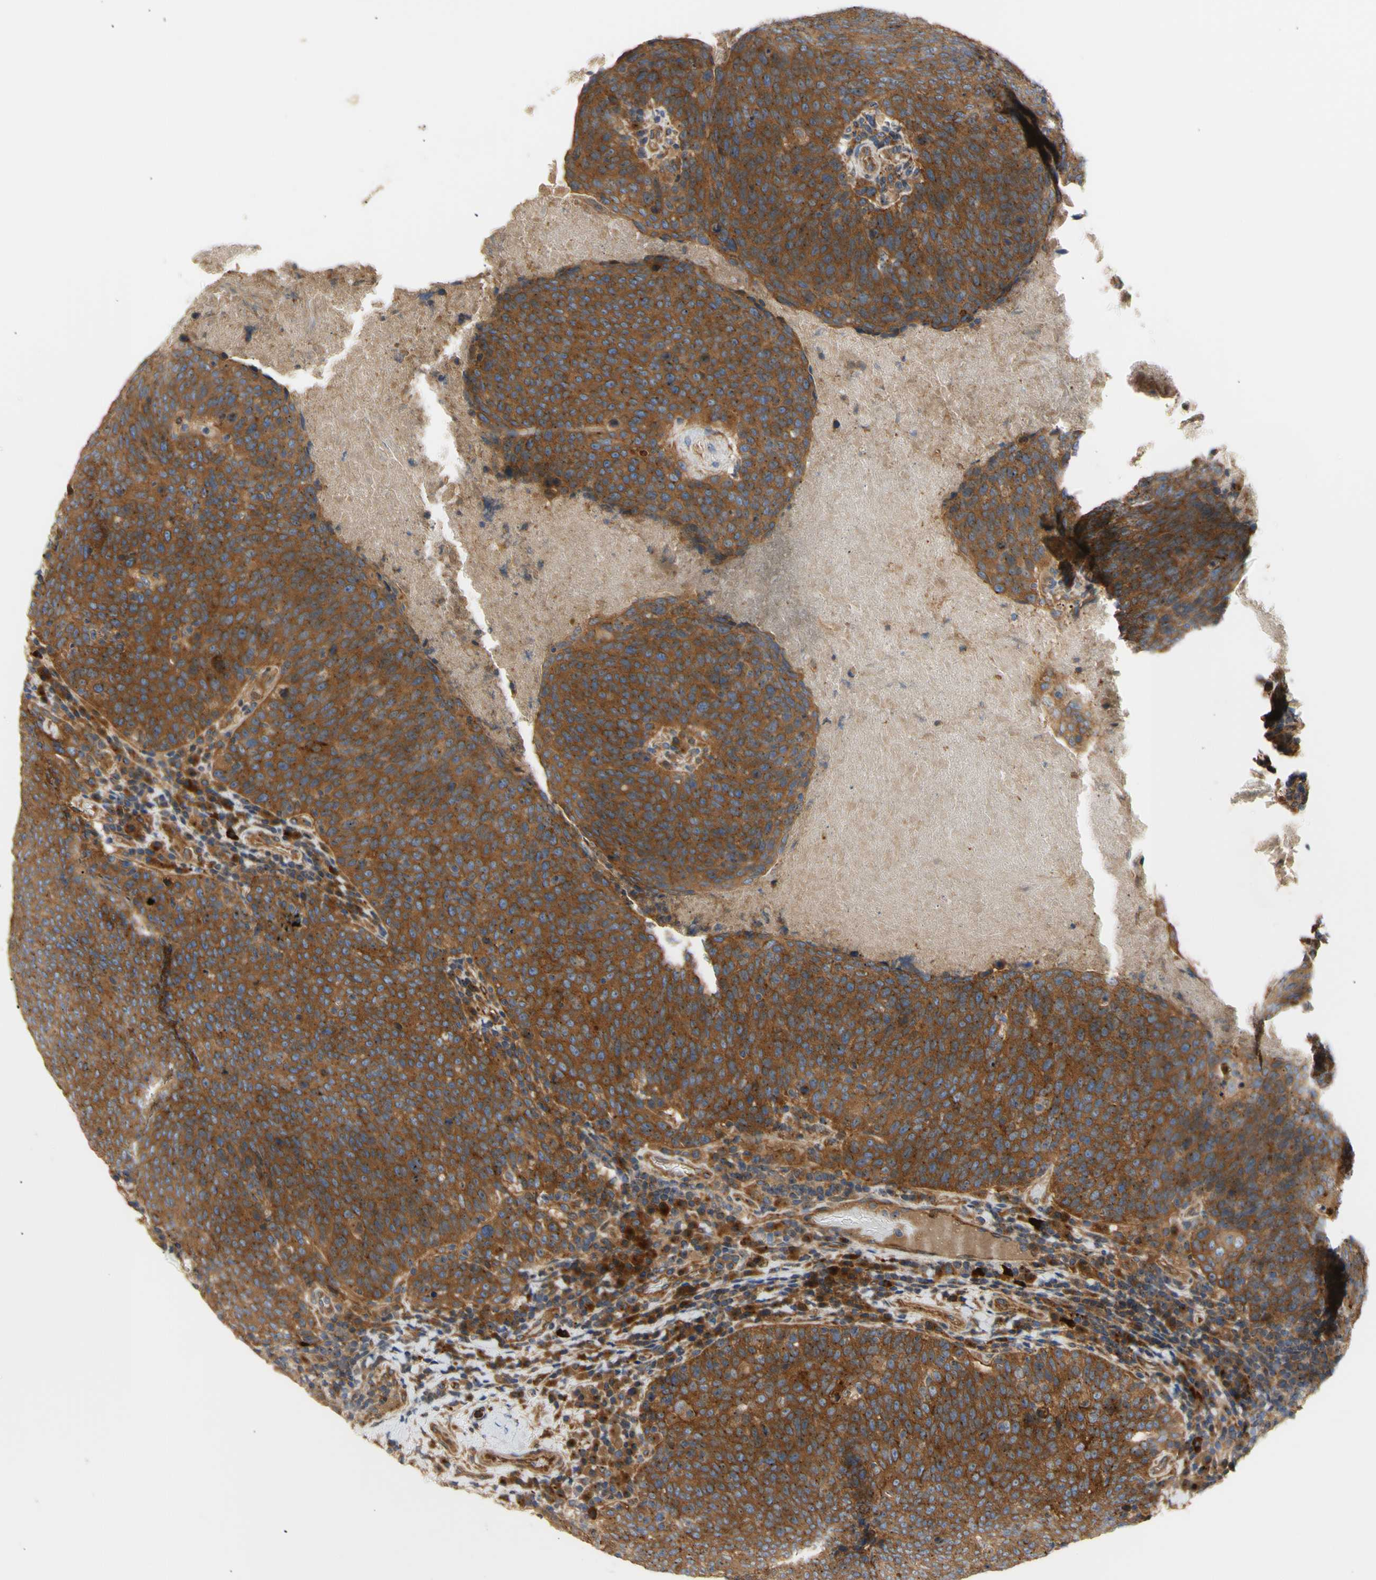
{"staining": {"intensity": "strong", "quantity": ">75%", "location": "cytoplasmic/membranous"}, "tissue": "head and neck cancer", "cell_type": "Tumor cells", "image_type": "cancer", "snomed": [{"axis": "morphology", "description": "Squamous cell carcinoma, NOS"}, {"axis": "morphology", "description": "Squamous cell carcinoma, metastatic, NOS"}, {"axis": "topography", "description": "Lymph node"}, {"axis": "topography", "description": "Head-Neck"}], "caption": "A high-resolution micrograph shows immunohistochemistry (IHC) staining of head and neck cancer (metastatic squamous cell carcinoma), which reveals strong cytoplasmic/membranous expression in about >75% of tumor cells. (Brightfield microscopy of DAB IHC at high magnification).", "gene": "TUBG2", "patient": {"sex": "male", "age": 62}}